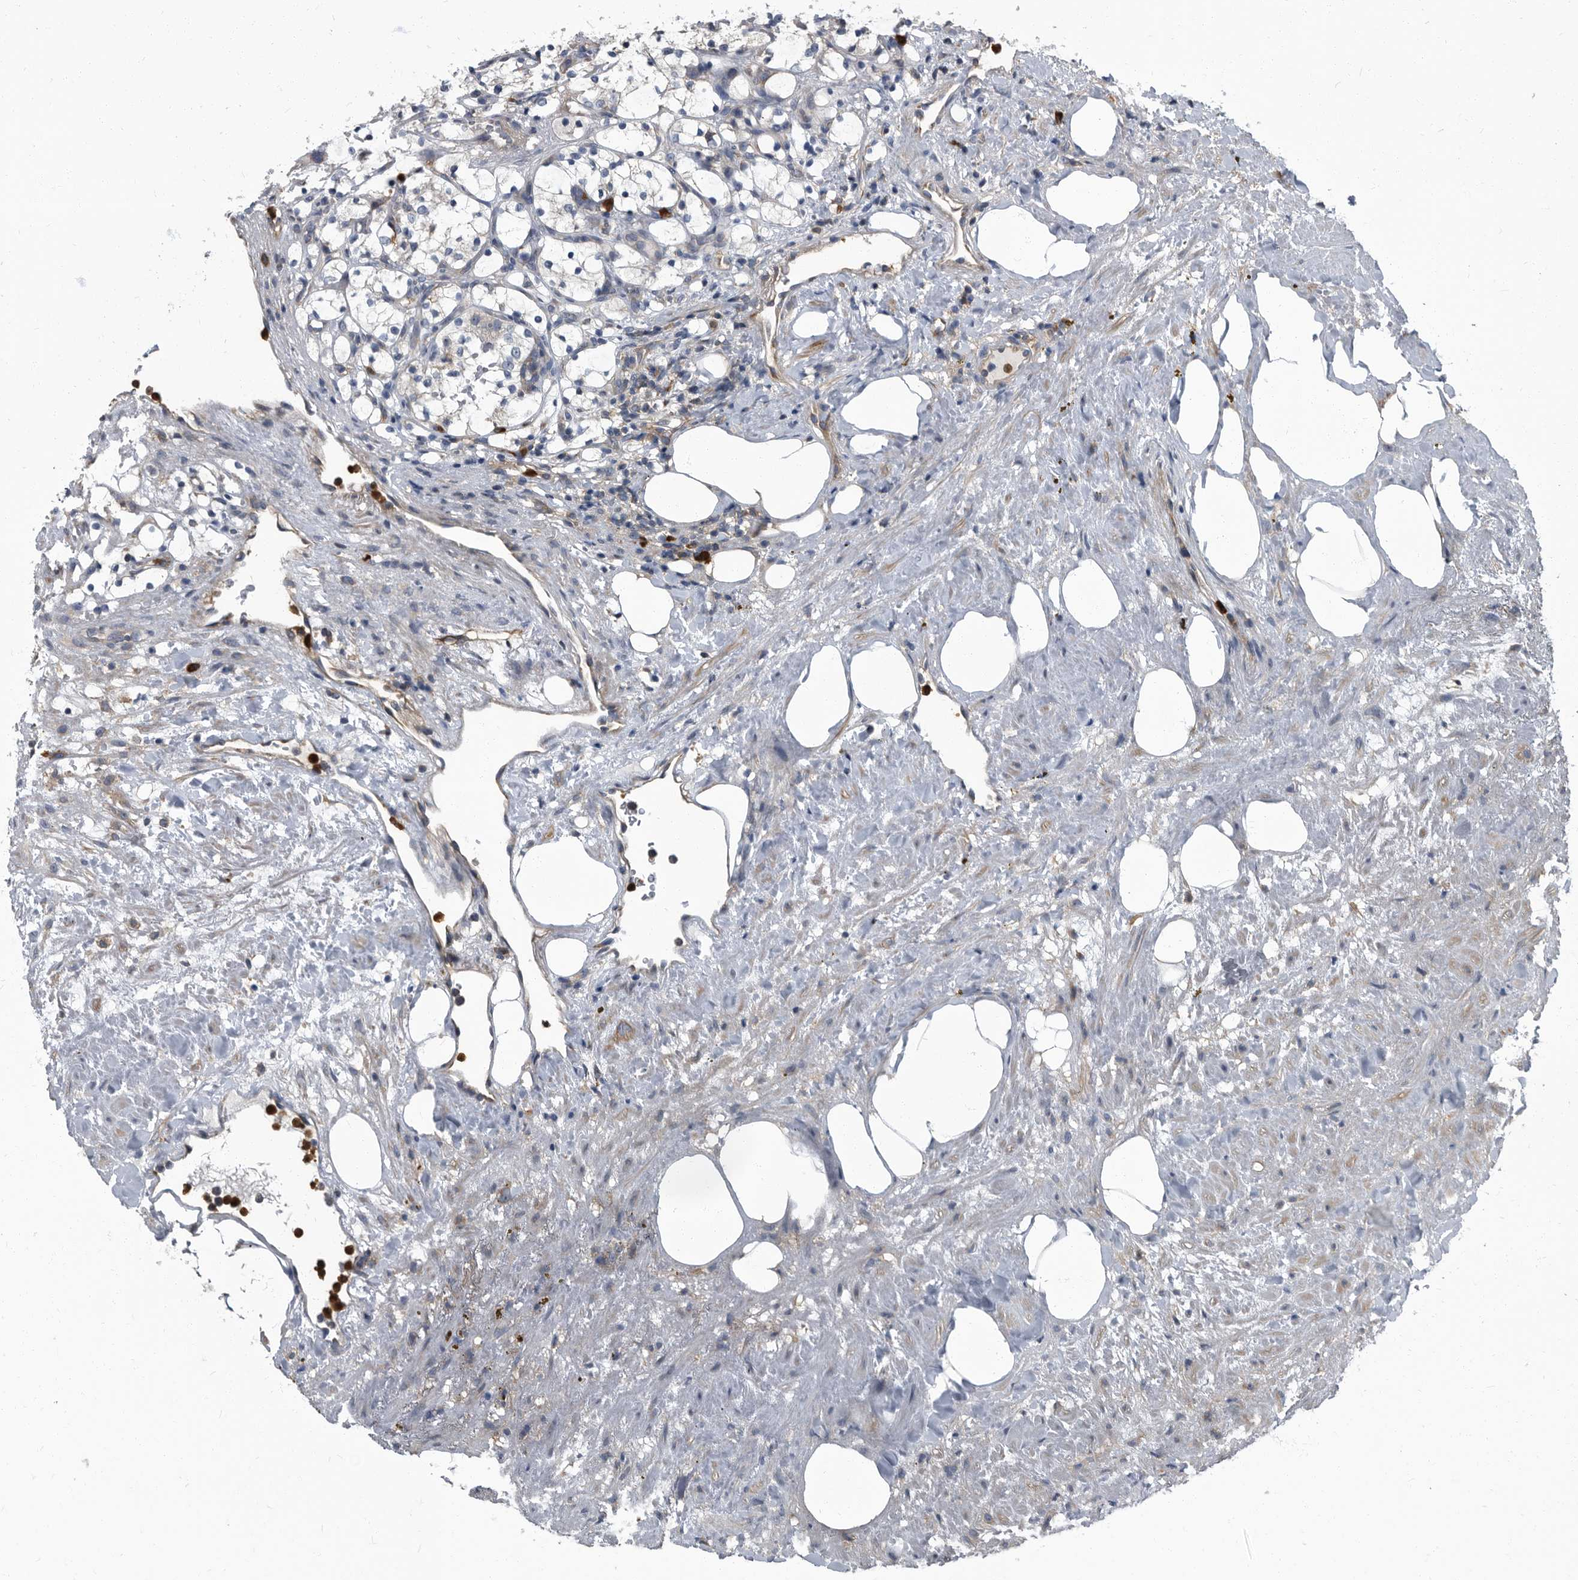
{"staining": {"intensity": "negative", "quantity": "none", "location": "none"}, "tissue": "renal cancer", "cell_type": "Tumor cells", "image_type": "cancer", "snomed": [{"axis": "morphology", "description": "Adenocarcinoma, NOS"}, {"axis": "topography", "description": "Kidney"}], "caption": "A high-resolution micrograph shows IHC staining of adenocarcinoma (renal), which demonstrates no significant staining in tumor cells.", "gene": "CDV3", "patient": {"sex": "female", "age": 69}}